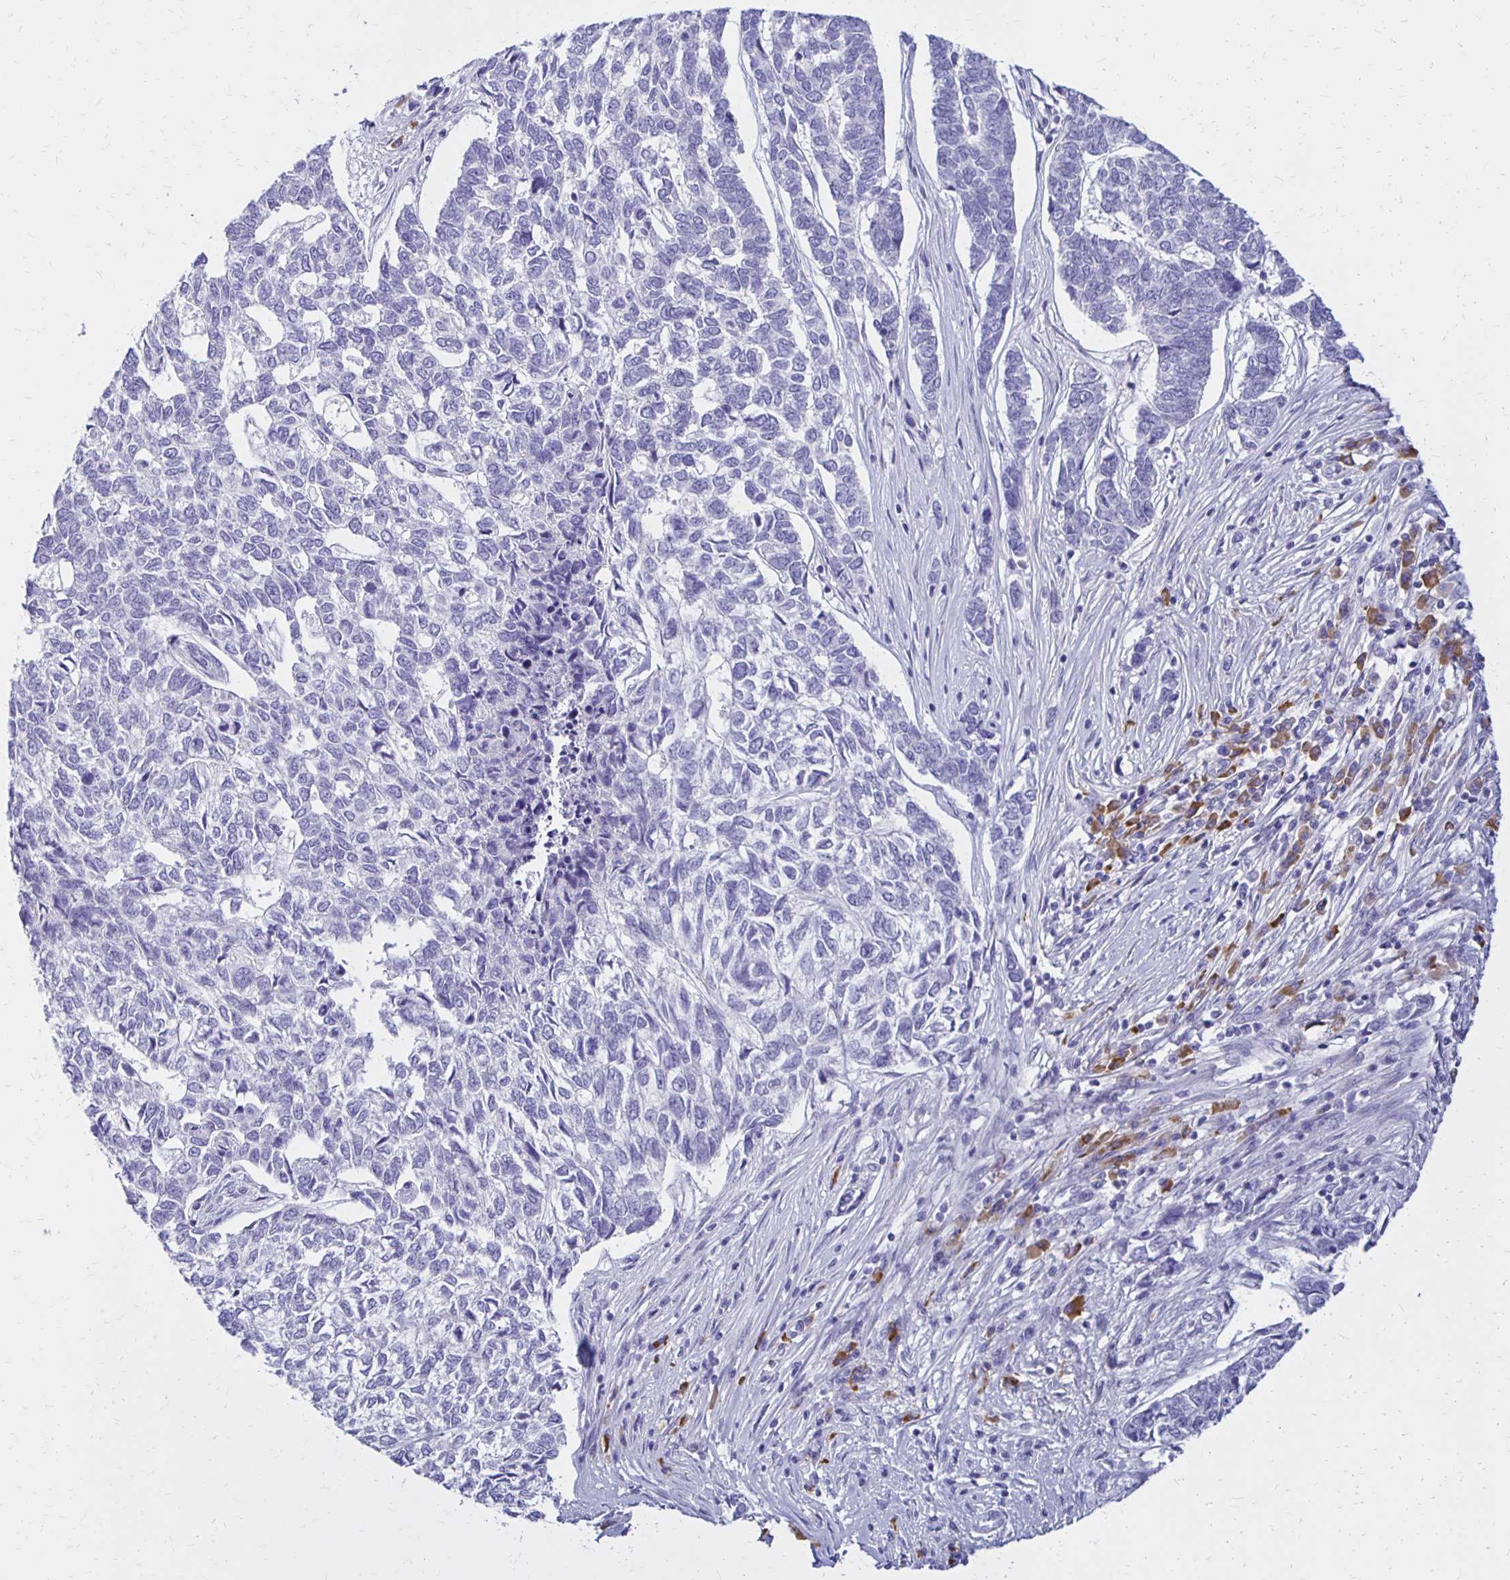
{"staining": {"intensity": "negative", "quantity": "none", "location": "none"}, "tissue": "skin cancer", "cell_type": "Tumor cells", "image_type": "cancer", "snomed": [{"axis": "morphology", "description": "Basal cell carcinoma"}, {"axis": "topography", "description": "Skin"}], "caption": "The micrograph exhibits no significant positivity in tumor cells of skin basal cell carcinoma.", "gene": "FNTB", "patient": {"sex": "female", "age": 65}}